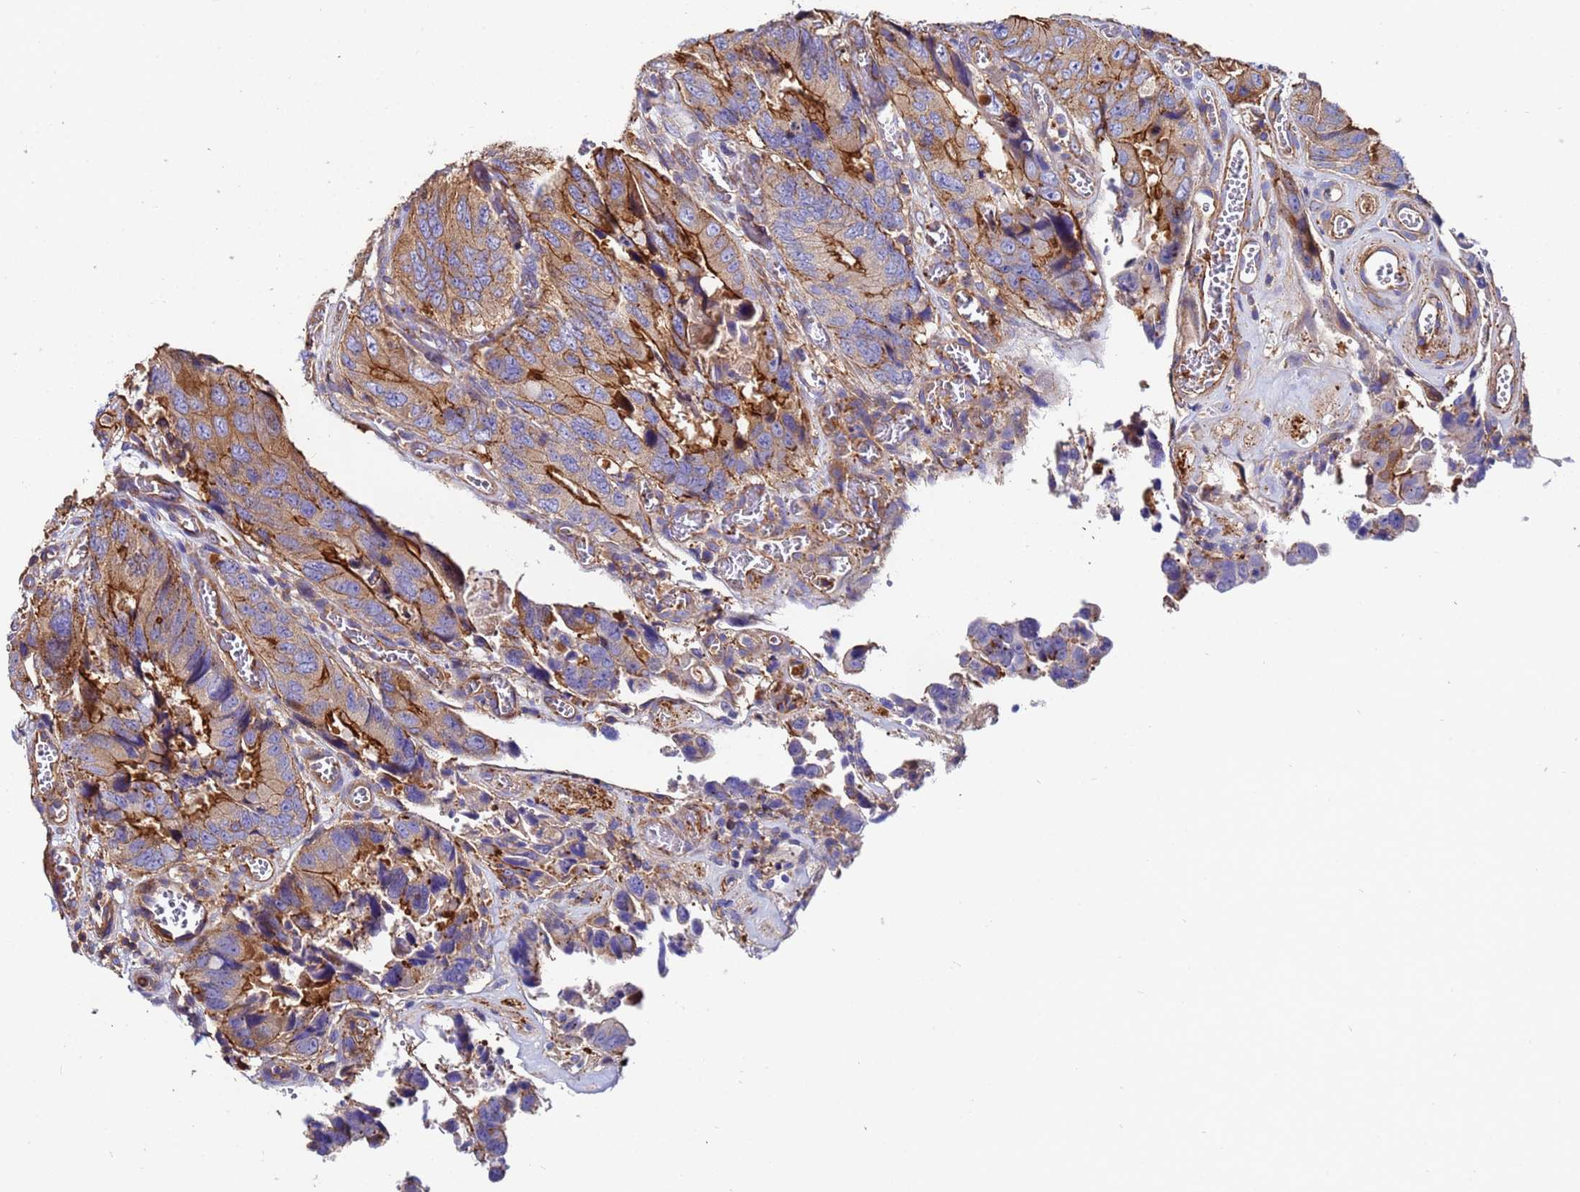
{"staining": {"intensity": "moderate", "quantity": "25%-75%", "location": "cytoplasmic/membranous"}, "tissue": "colorectal cancer", "cell_type": "Tumor cells", "image_type": "cancer", "snomed": [{"axis": "morphology", "description": "Adenocarcinoma, NOS"}, {"axis": "topography", "description": "Colon"}], "caption": "Tumor cells reveal medium levels of moderate cytoplasmic/membranous positivity in approximately 25%-75% of cells in human adenocarcinoma (colorectal). (Brightfield microscopy of DAB IHC at high magnification).", "gene": "POTEE", "patient": {"sex": "male", "age": 84}}